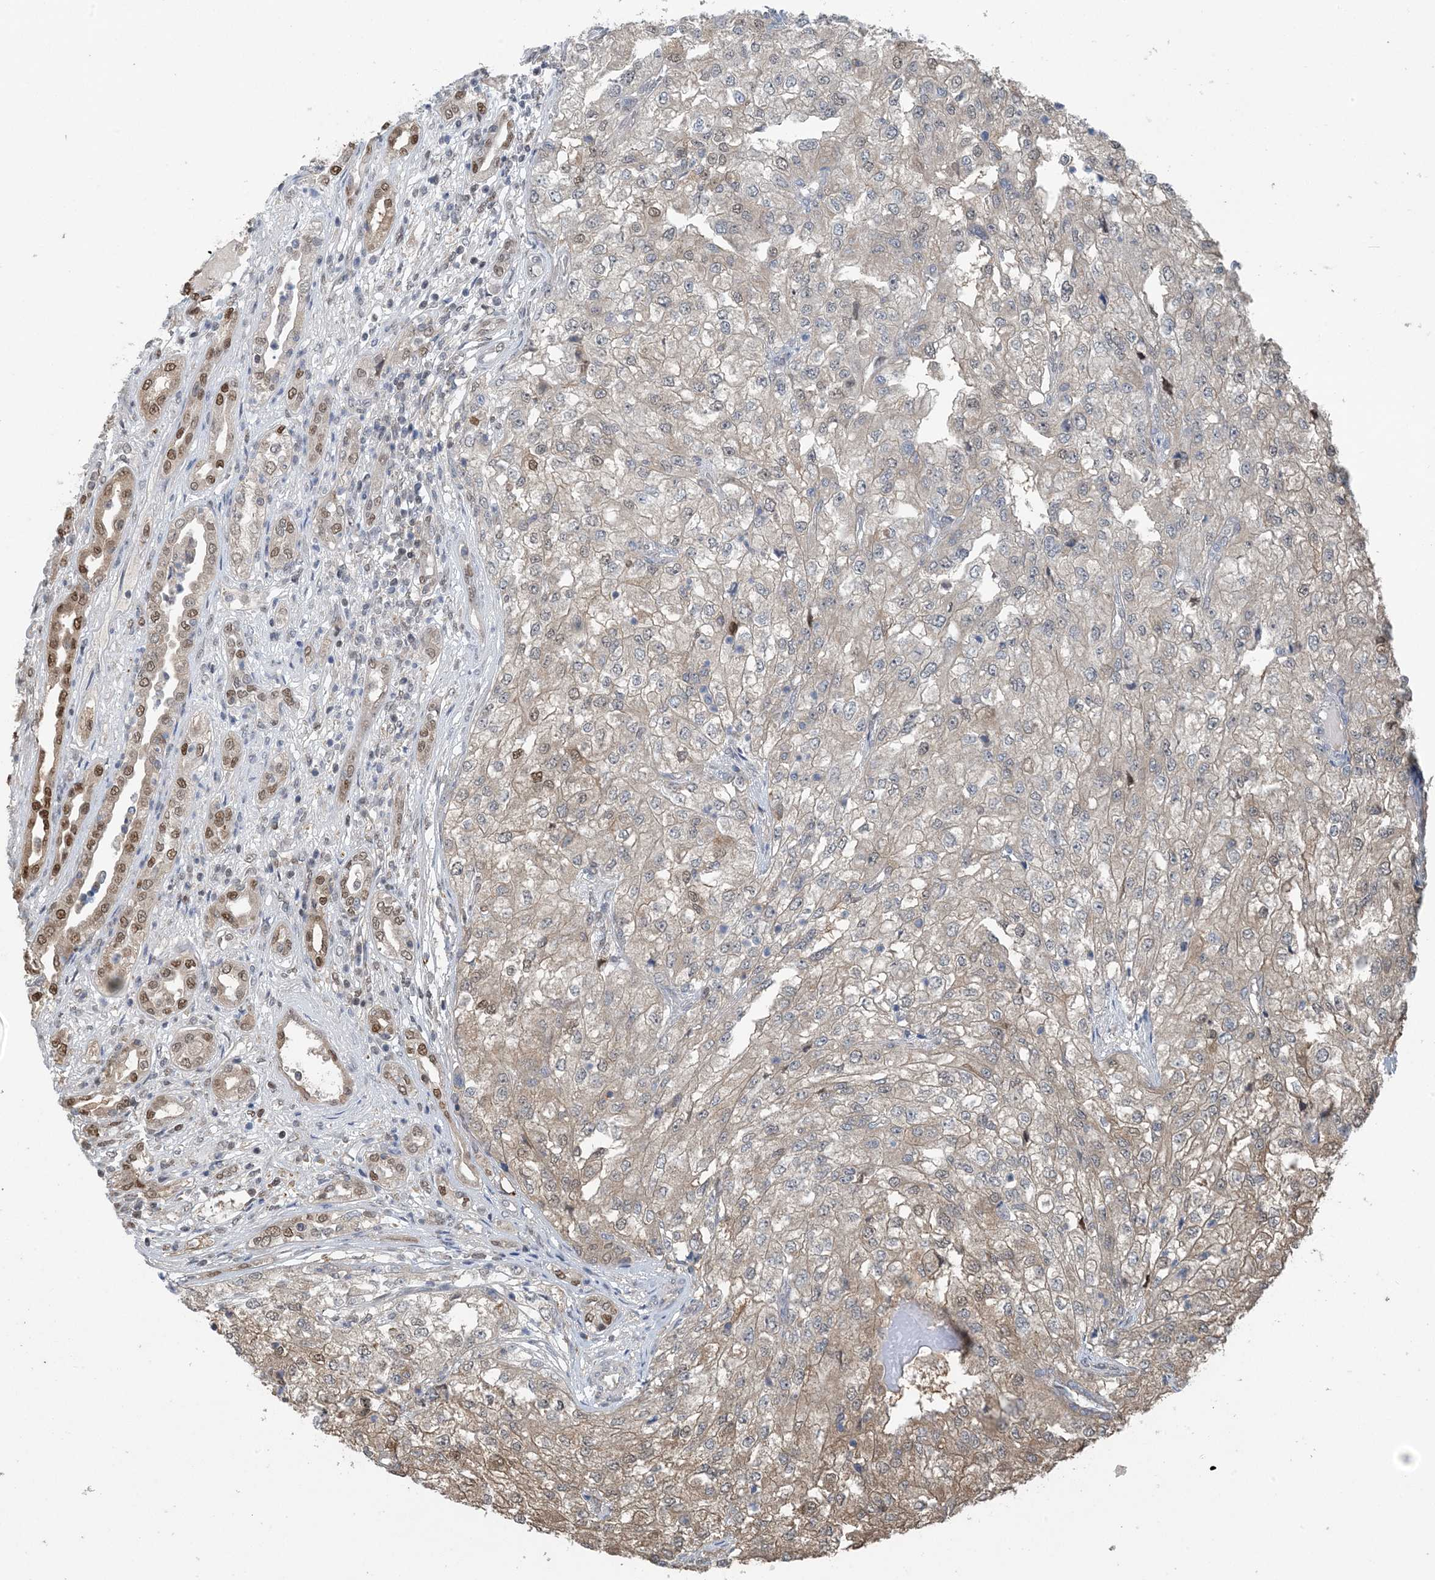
{"staining": {"intensity": "weak", "quantity": "<25%", "location": "cytoplasmic/membranous"}, "tissue": "renal cancer", "cell_type": "Tumor cells", "image_type": "cancer", "snomed": [{"axis": "morphology", "description": "Adenocarcinoma, NOS"}, {"axis": "topography", "description": "Kidney"}], "caption": "Immunohistochemistry image of human renal cancer stained for a protein (brown), which reveals no expression in tumor cells.", "gene": "HIKESHI", "patient": {"sex": "female", "age": 54}}